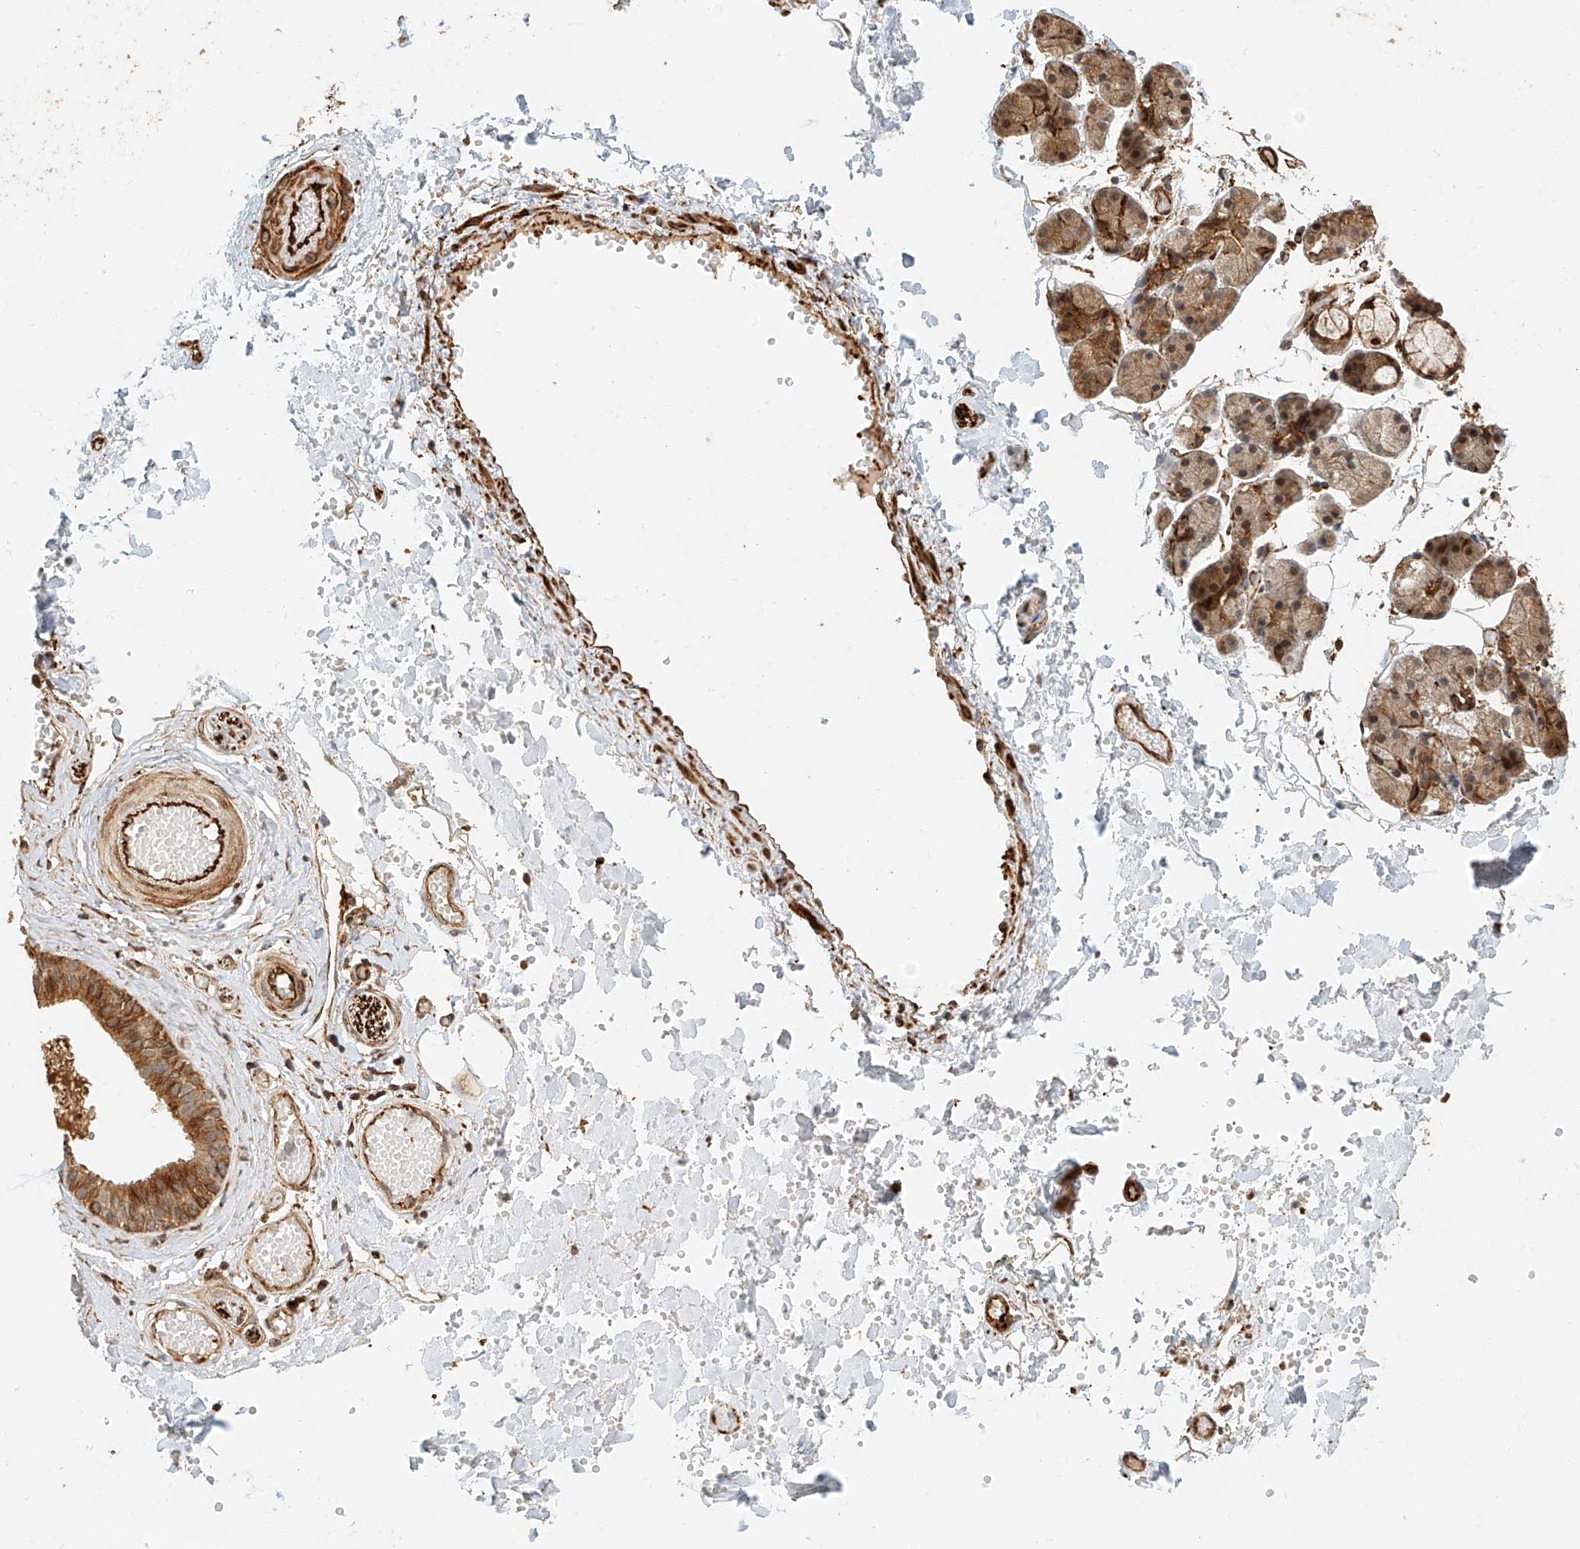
{"staining": {"intensity": "strong", "quantity": "25%-75%", "location": "cytoplasmic/membranous"}, "tissue": "salivary gland", "cell_type": "Glandular cells", "image_type": "normal", "snomed": [{"axis": "morphology", "description": "Normal tissue, NOS"}, {"axis": "topography", "description": "Salivary gland"}], "caption": "Immunohistochemical staining of normal salivary gland demonstrates high levels of strong cytoplasmic/membranous staining in about 25%-75% of glandular cells. The protein is shown in brown color, while the nuclei are stained blue.", "gene": "NAP1L1", "patient": {"sex": "female", "age": 33}}